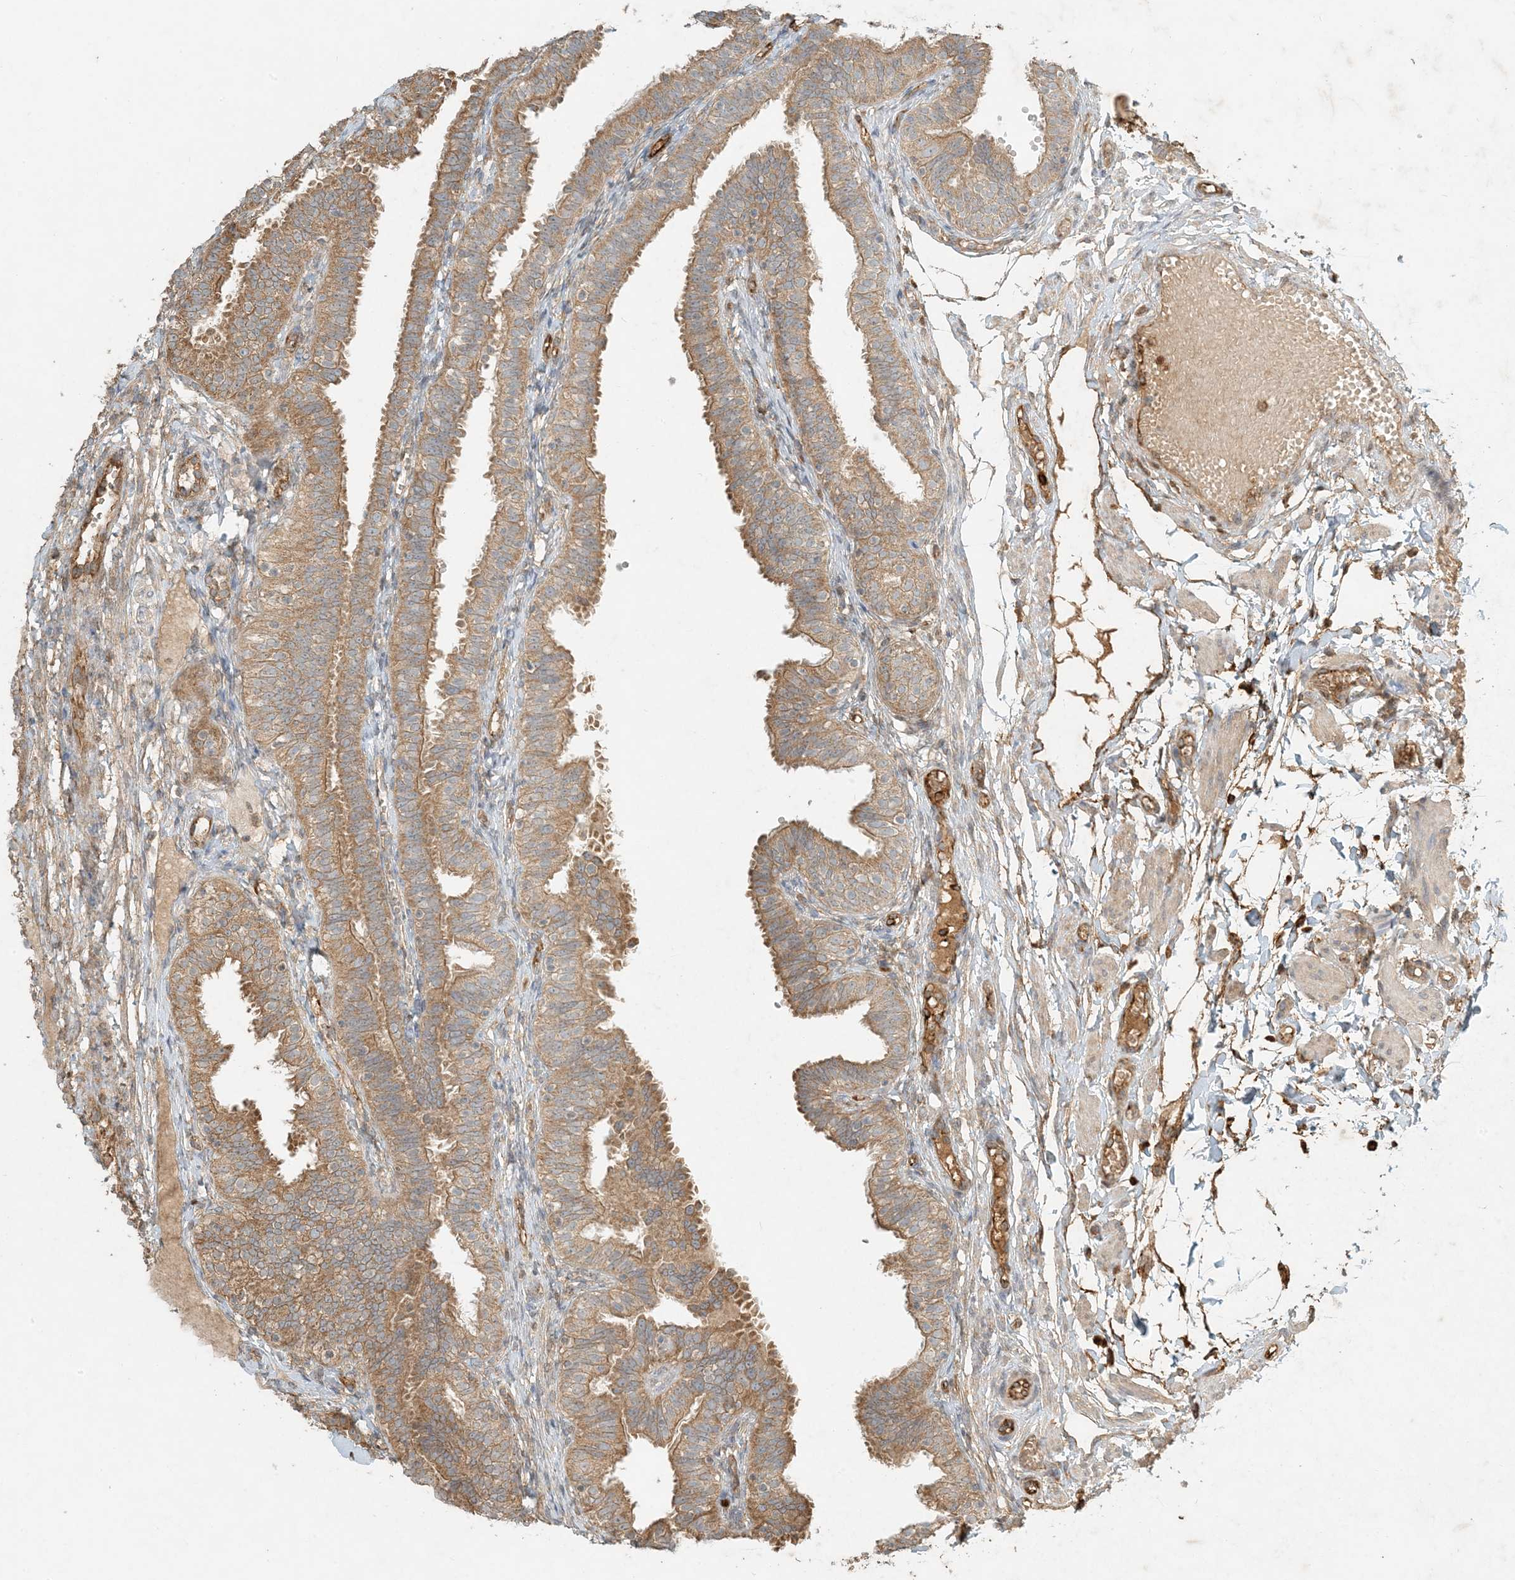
{"staining": {"intensity": "strong", "quantity": ">75%", "location": "cytoplasmic/membranous"}, "tissue": "fallopian tube", "cell_type": "Glandular cells", "image_type": "normal", "snomed": [{"axis": "morphology", "description": "Normal tissue, NOS"}, {"axis": "topography", "description": "Fallopian tube"}], "caption": "Protein staining reveals strong cytoplasmic/membranous expression in approximately >75% of glandular cells in benign fallopian tube.", "gene": "MCOLN1", "patient": {"sex": "female", "age": 35}}